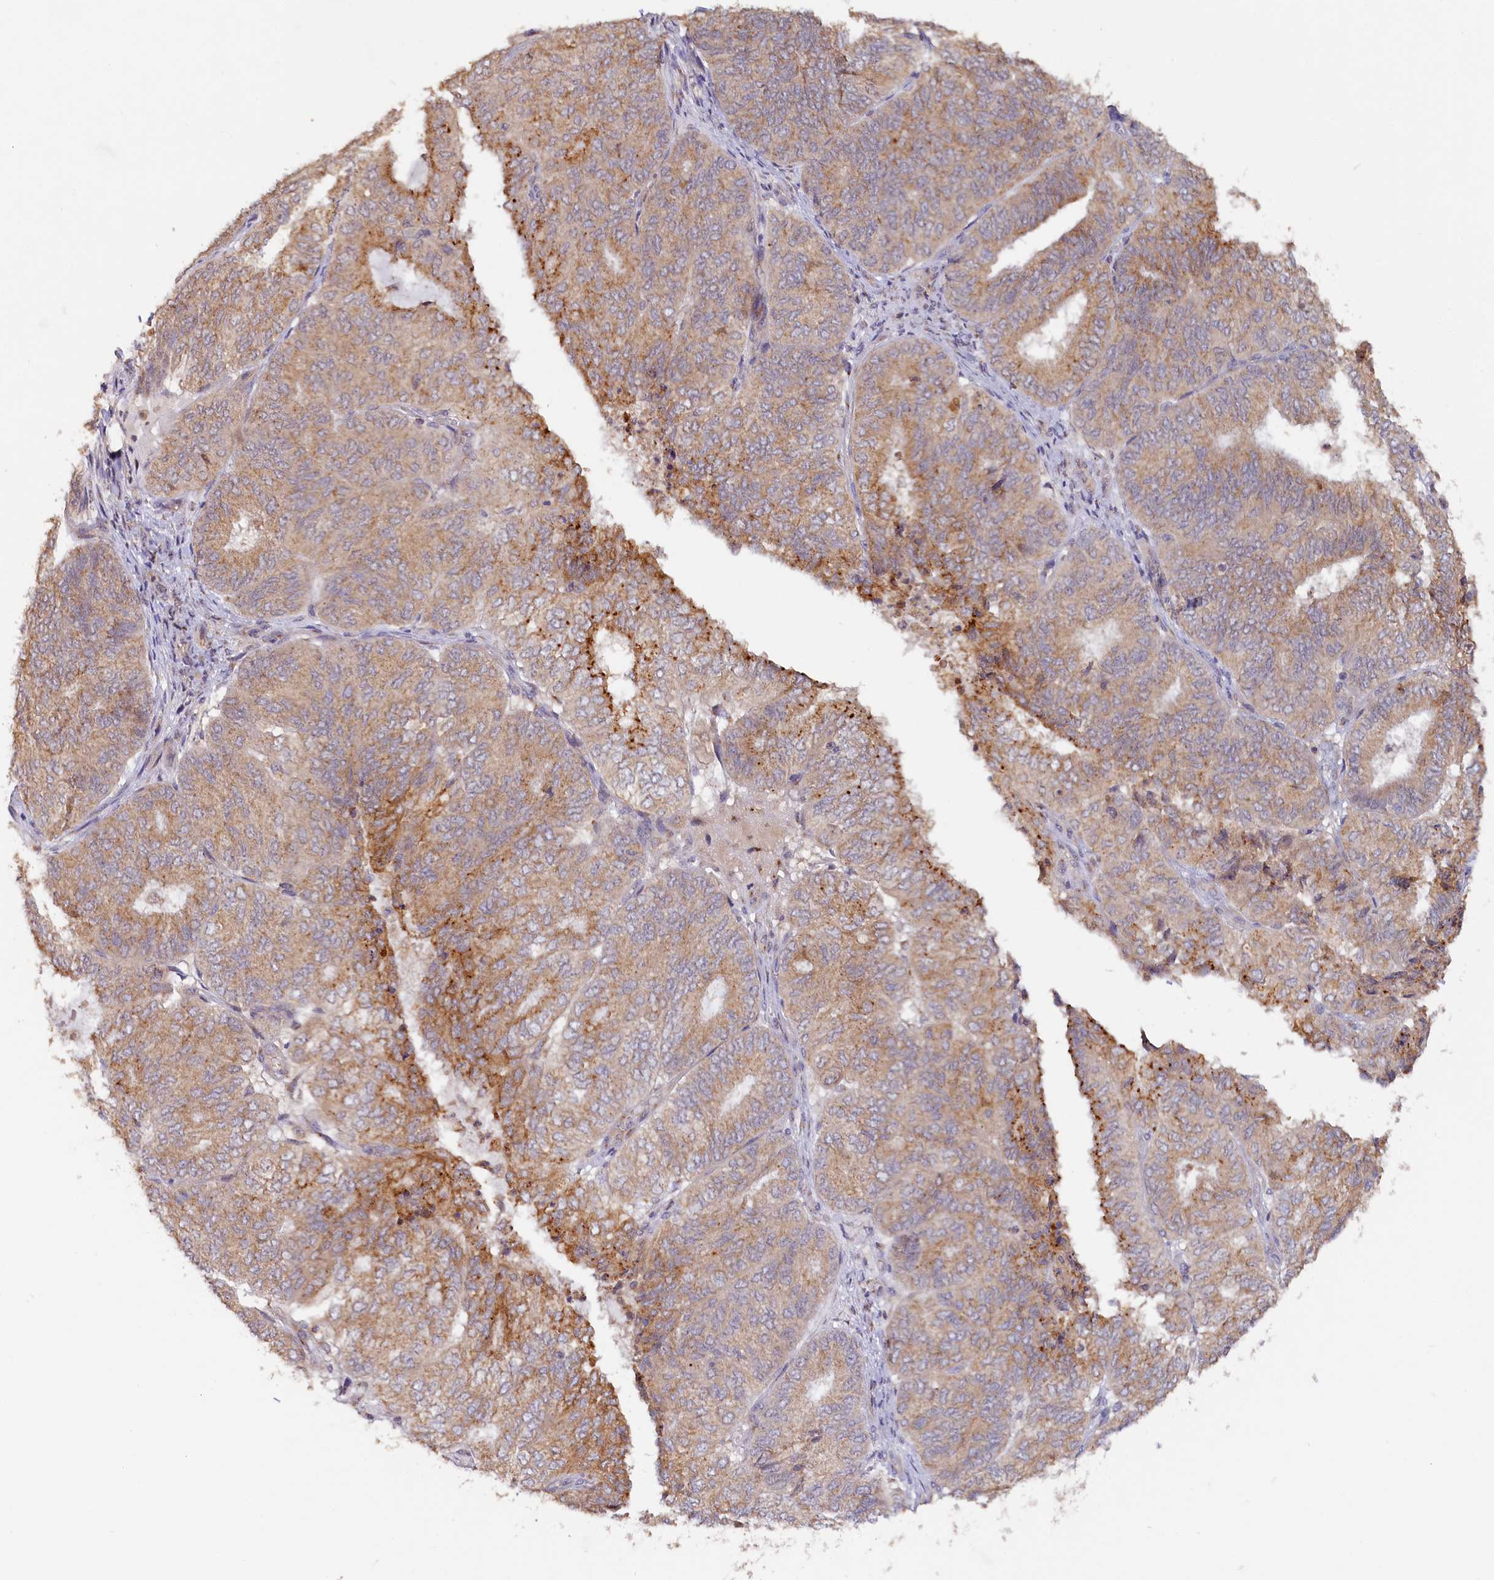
{"staining": {"intensity": "moderate", "quantity": ">75%", "location": "cytoplasmic/membranous"}, "tissue": "endometrial cancer", "cell_type": "Tumor cells", "image_type": "cancer", "snomed": [{"axis": "morphology", "description": "Adenocarcinoma, NOS"}, {"axis": "topography", "description": "Uterus"}], "caption": "The micrograph reveals staining of adenocarcinoma (endometrial), revealing moderate cytoplasmic/membranous protein positivity (brown color) within tumor cells. The protein is stained brown, and the nuclei are stained in blue (DAB (3,3'-diaminobenzidine) IHC with brightfield microscopy, high magnification).", "gene": "TANGO6", "patient": {"sex": "female", "age": 60}}